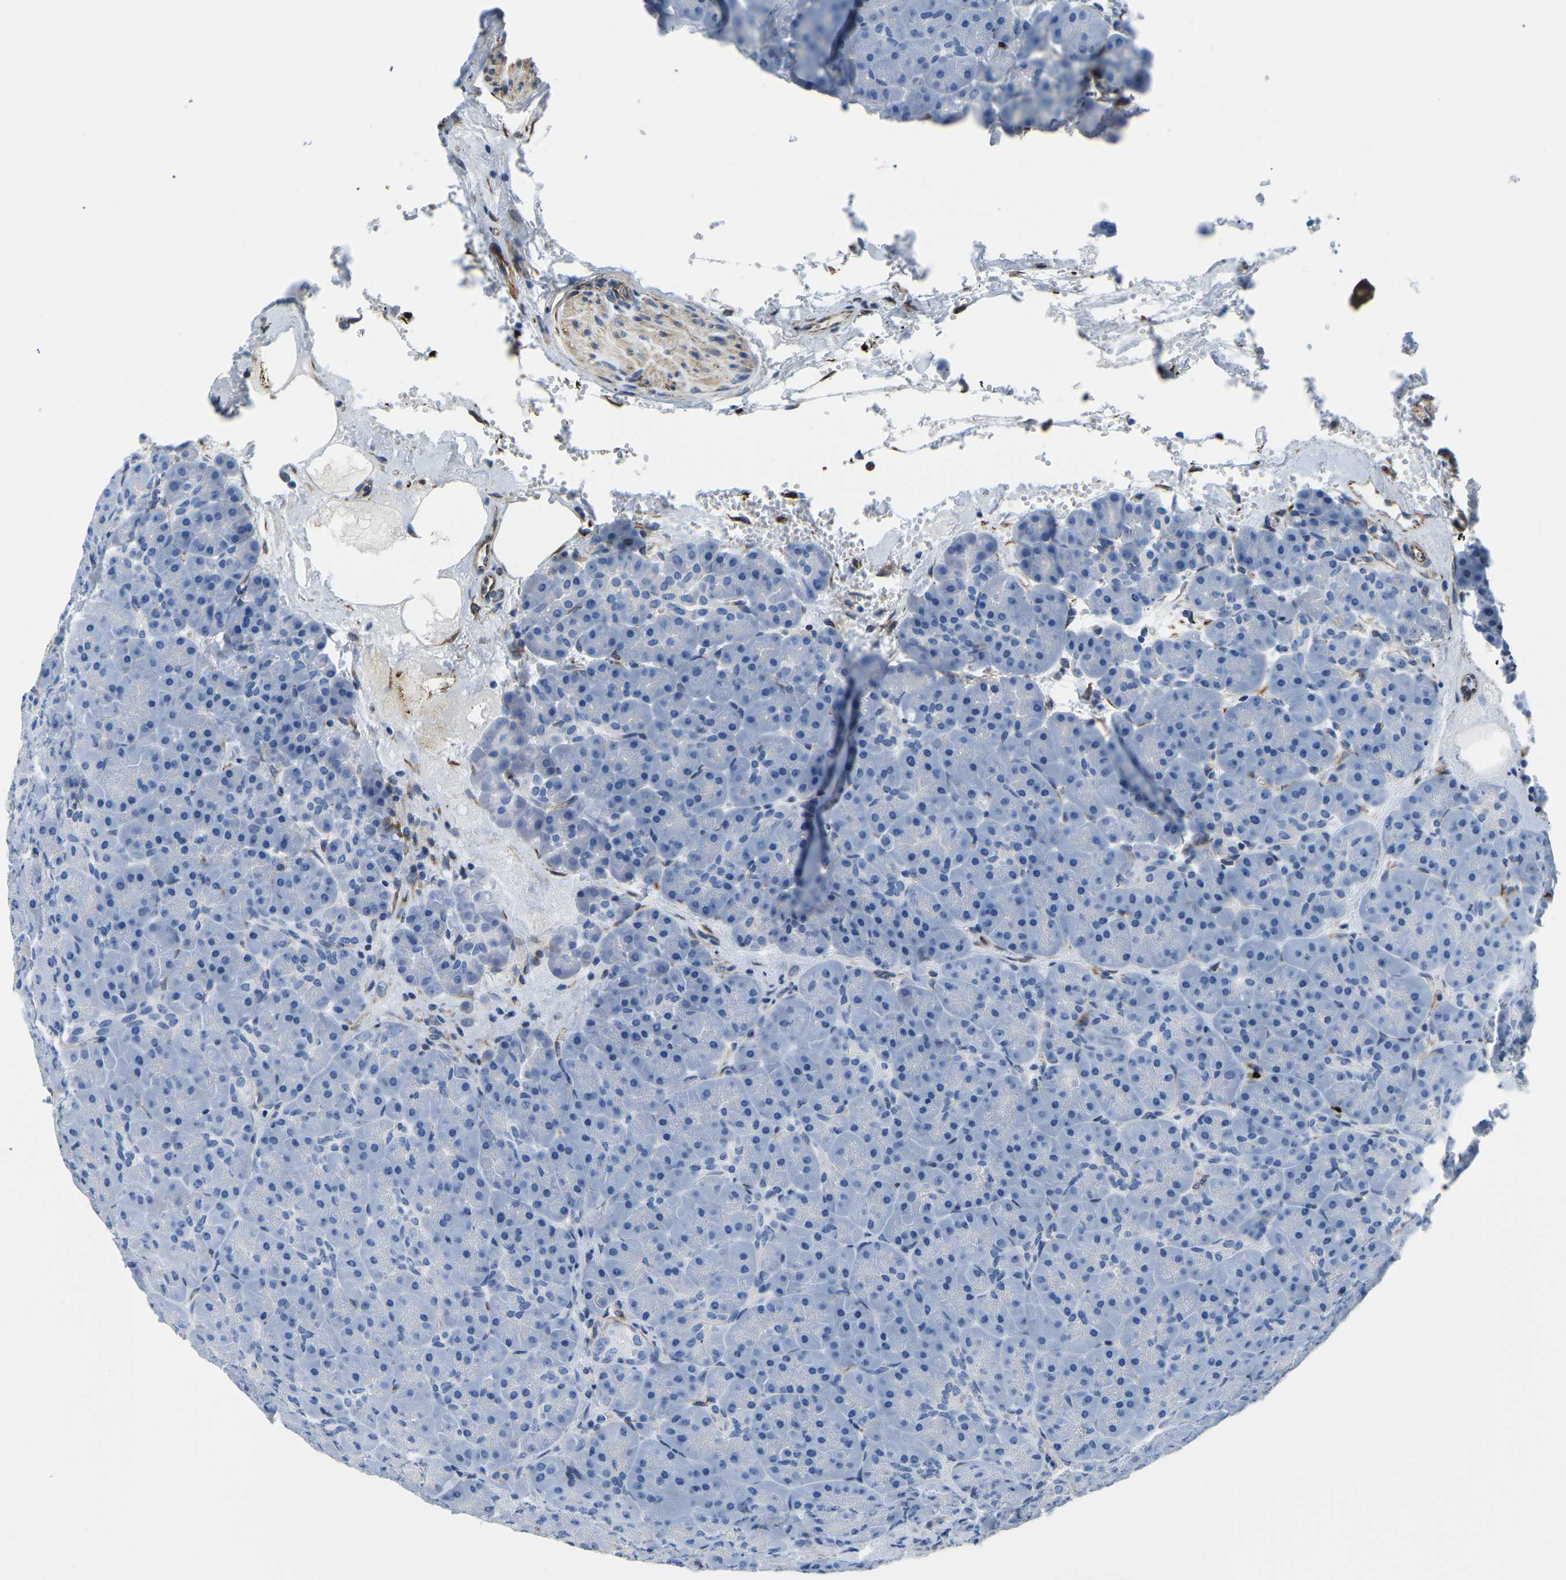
{"staining": {"intensity": "negative", "quantity": "none", "location": "none"}, "tissue": "pancreas", "cell_type": "Exocrine glandular cells", "image_type": "normal", "snomed": [{"axis": "morphology", "description": "Normal tissue, NOS"}, {"axis": "topography", "description": "Pancreas"}], "caption": "Human pancreas stained for a protein using IHC shows no positivity in exocrine glandular cells.", "gene": "MS4A3", "patient": {"sex": "male", "age": 66}}